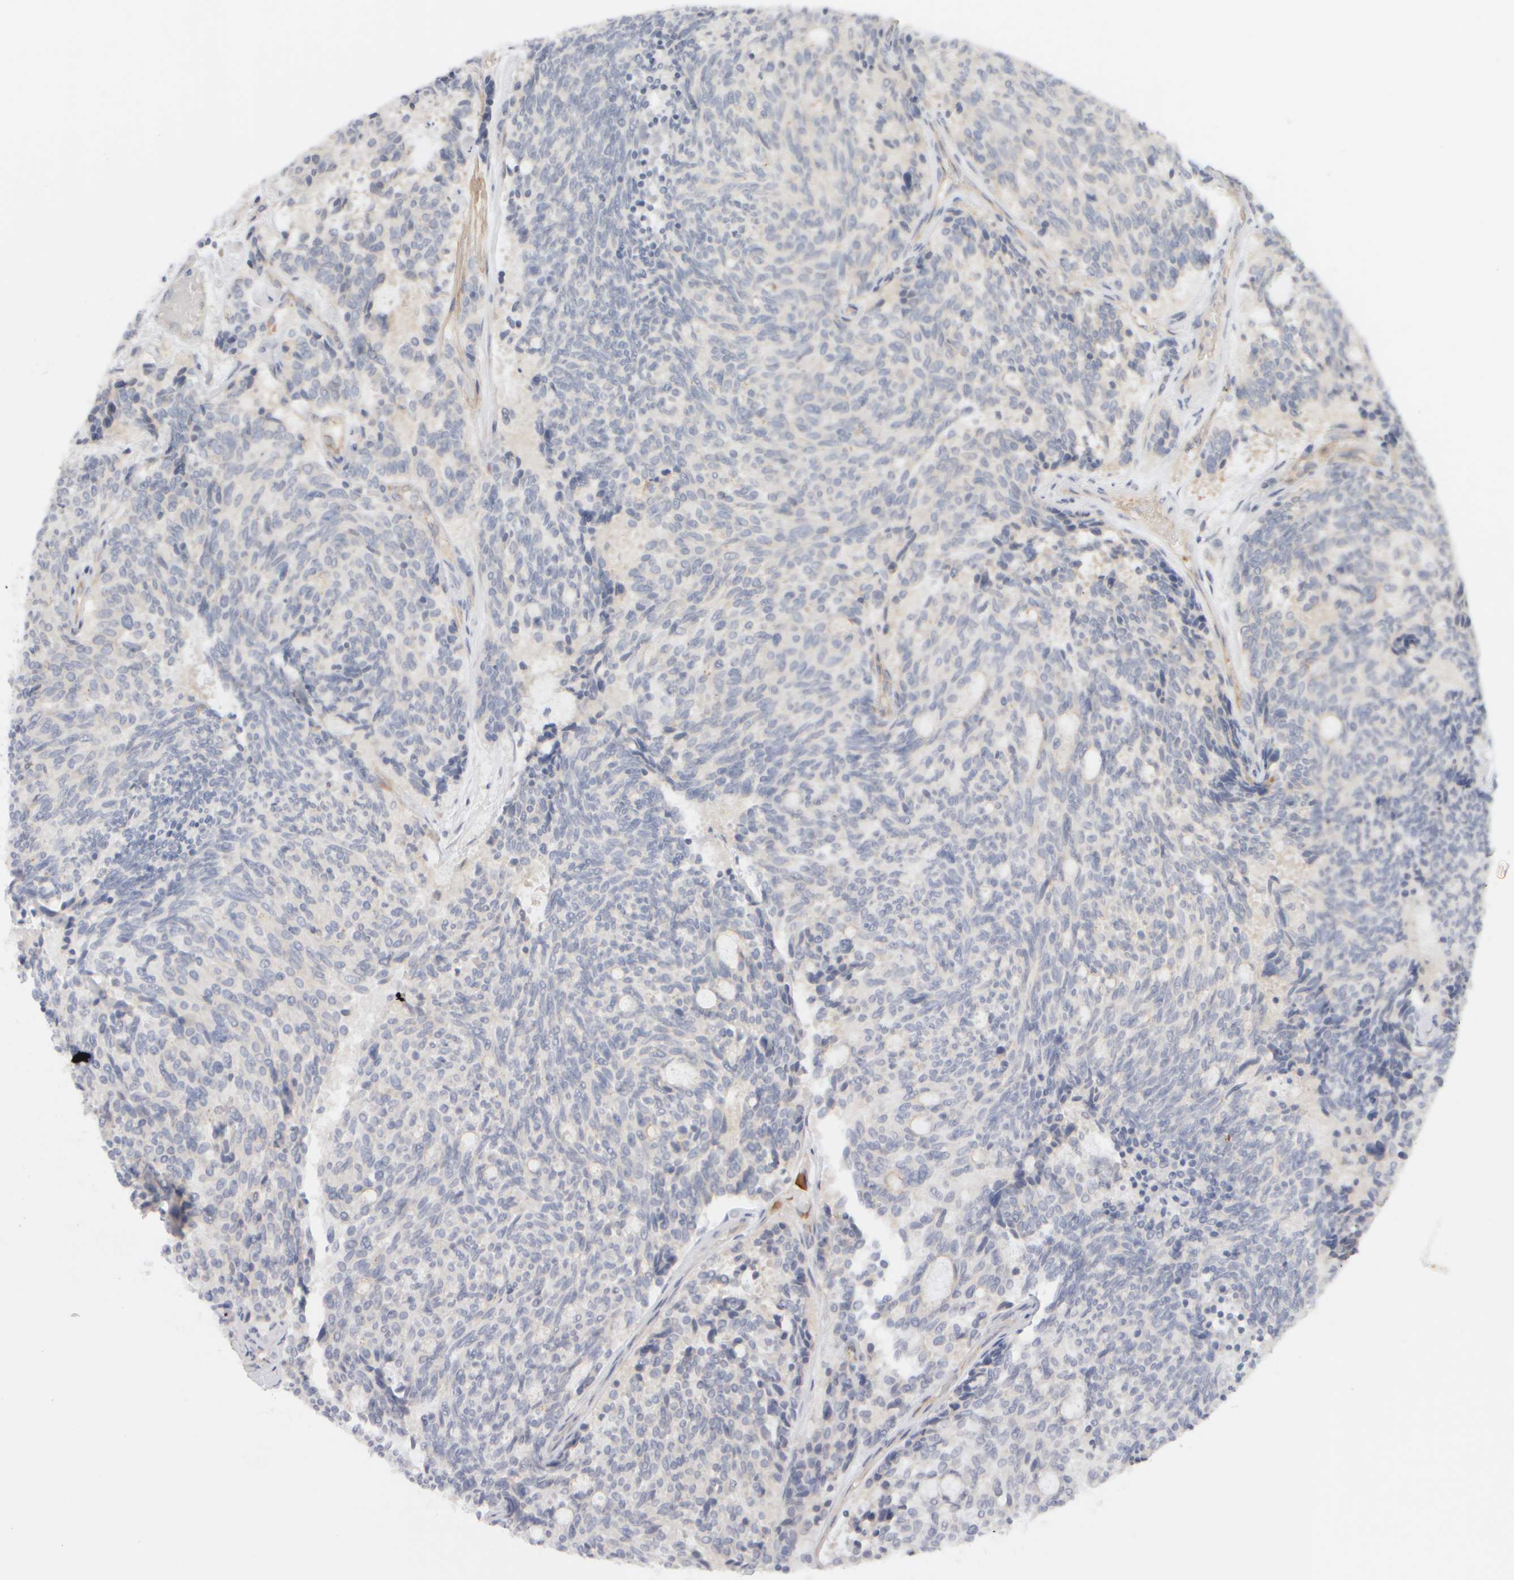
{"staining": {"intensity": "negative", "quantity": "none", "location": "none"}, "tissue": "carcinoid", "cell_type": "Tumor cells", "image_type": "cancer", "snomed": [{"axis": "morphology", "description": "Carcinoid, malignant, NOS"}, {"axis": "topography", "description": "Pancreas"}], "caption": "DAB (3,3'-diaminobenzidine) immunohistochemical staining of human carcinoid (malignant) reveals no significant expression in tumor cells.", "gene": "GOPC", "patient": {"sex": "female", "age": 54}}